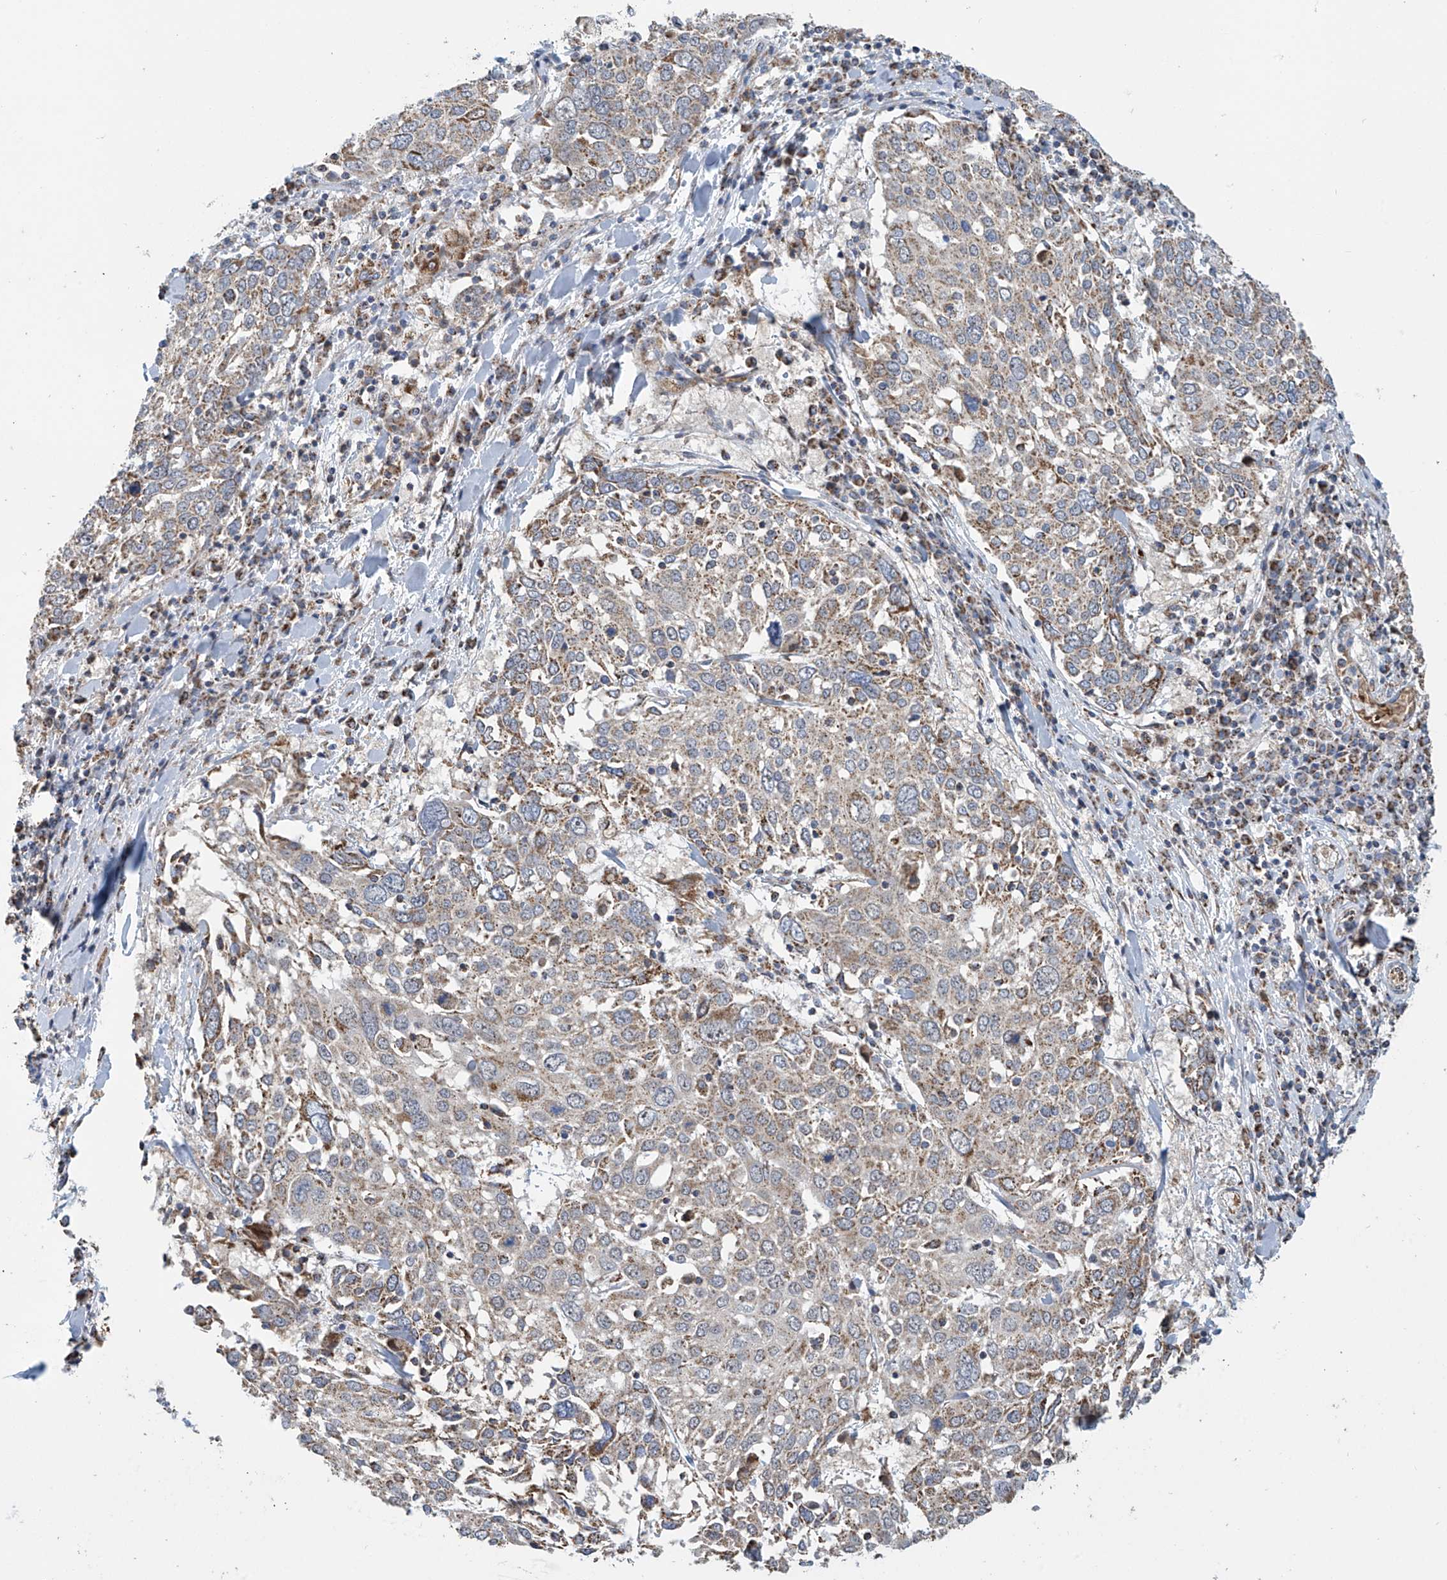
{"staining": {"intensity": "weak", "quantity": ">75%", "location": "cytoplasmic/membranous"}, "tissue": "lung cancer", "cell_type": "Tumor cells", "image_type": "cancer", "snomed": [{"axis": "morphology", "description": "Squamous cell carcinoma, NOS"}, {"axis": "topography", "description": "Lung"}], "caption": "Squamous cell carcinoma (lung) stained for a protein (brown) displays weak cytoplasmic/membranous positive expression in approximately >75% of tumor cells.", "gene": "COMMD1", "patient": {"sex": "male", "age": 65}}